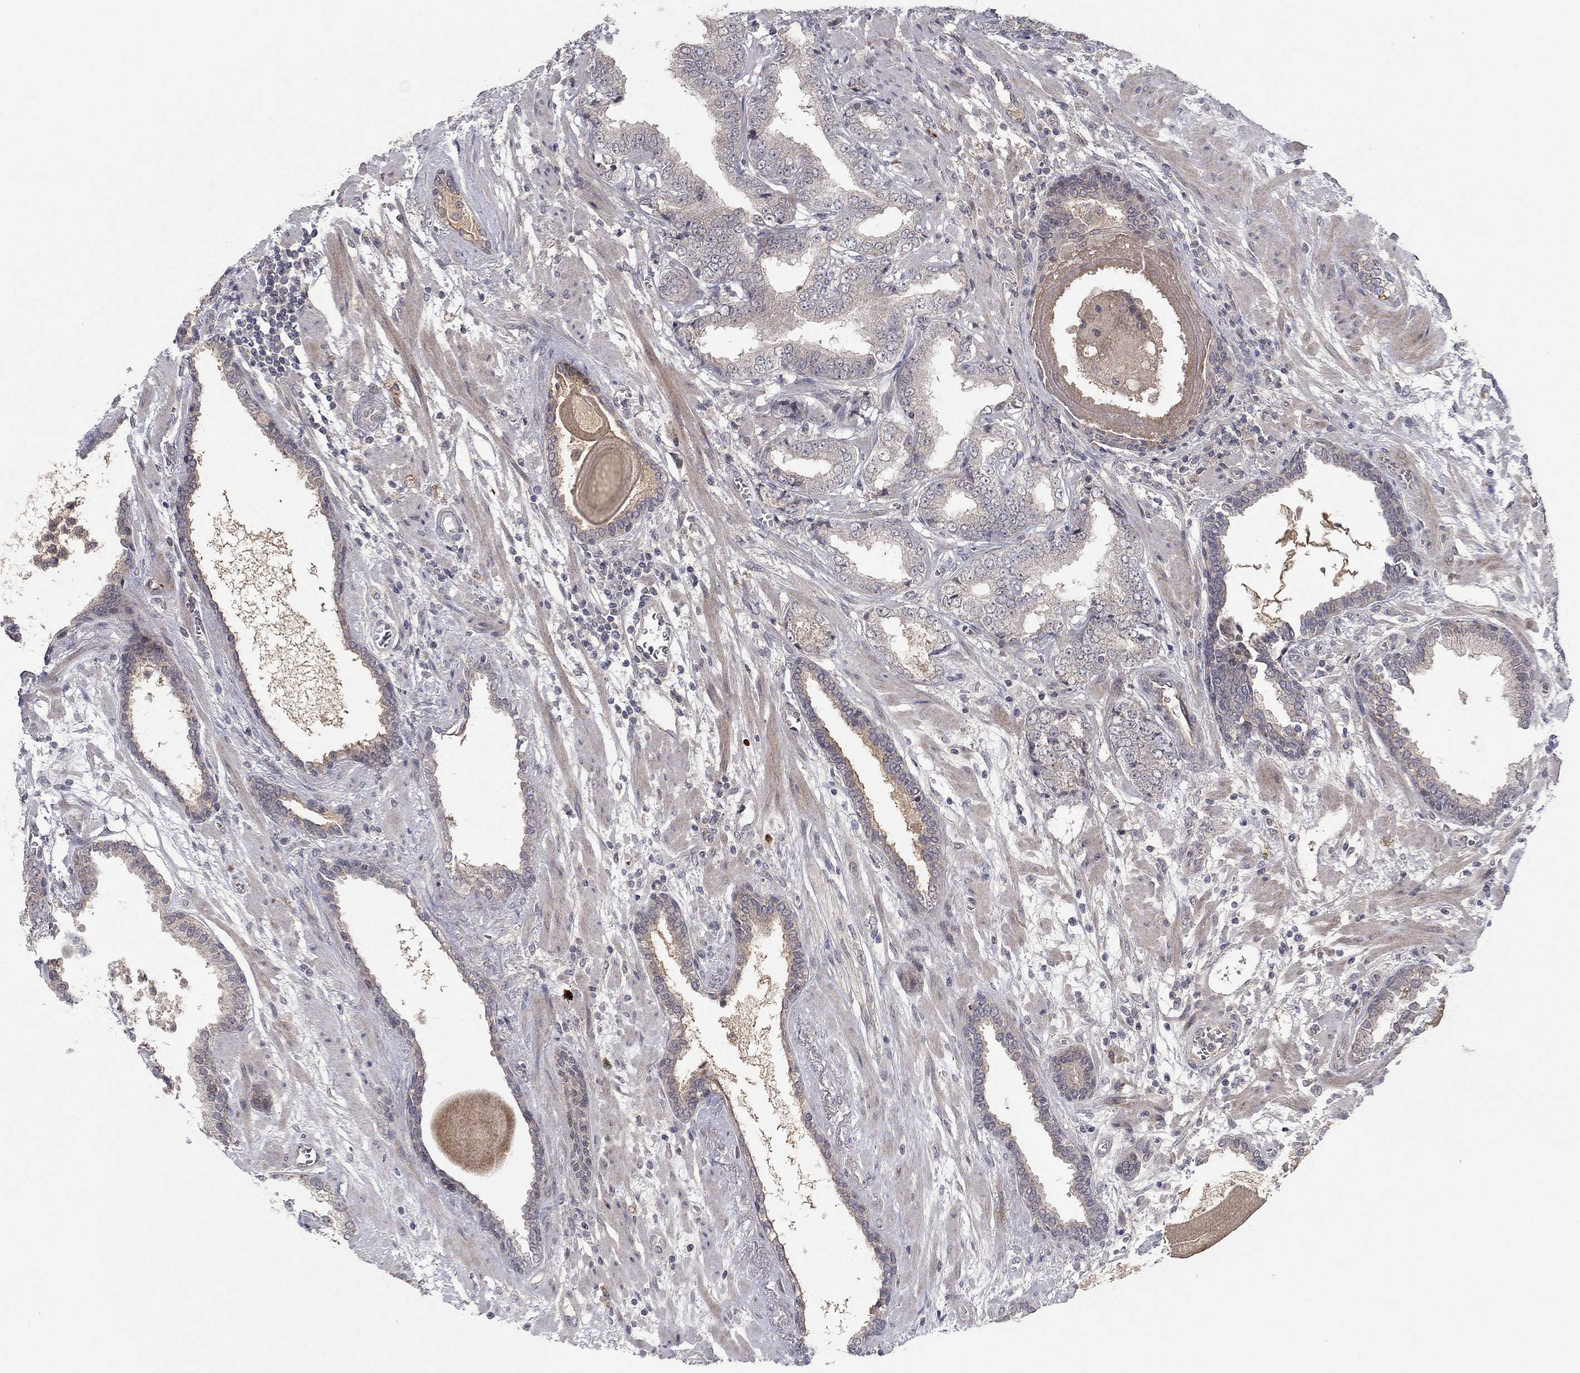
{"staining": {"intensity": "weak", "quantity": "25%-75%", "location": "cytoplasmic/membranous"}, "tissue": "prostate cancer", "cell_type": "Tumor cells", "image_type": "cancer", "snomed": [{"axis": "morphology", "description": "Adenocarcinoma, Low grade"}, {"axis": "topography", "description": "Prostate"}], "caption": "IHC (DAB (3,3'-diaminobenzidine)) staining of human low-grade adenocarcinoma (prostate) reveals weak cytoplasmic/membranous protein staining in about 25%-75% of tumor cells. The staining is performed using DAB brown chromogen to label protein expression. The nuclei are counter-stained blue using hematoxylin.", "gene": "IL4", "patient": {"sex": "male", "age": 69}}